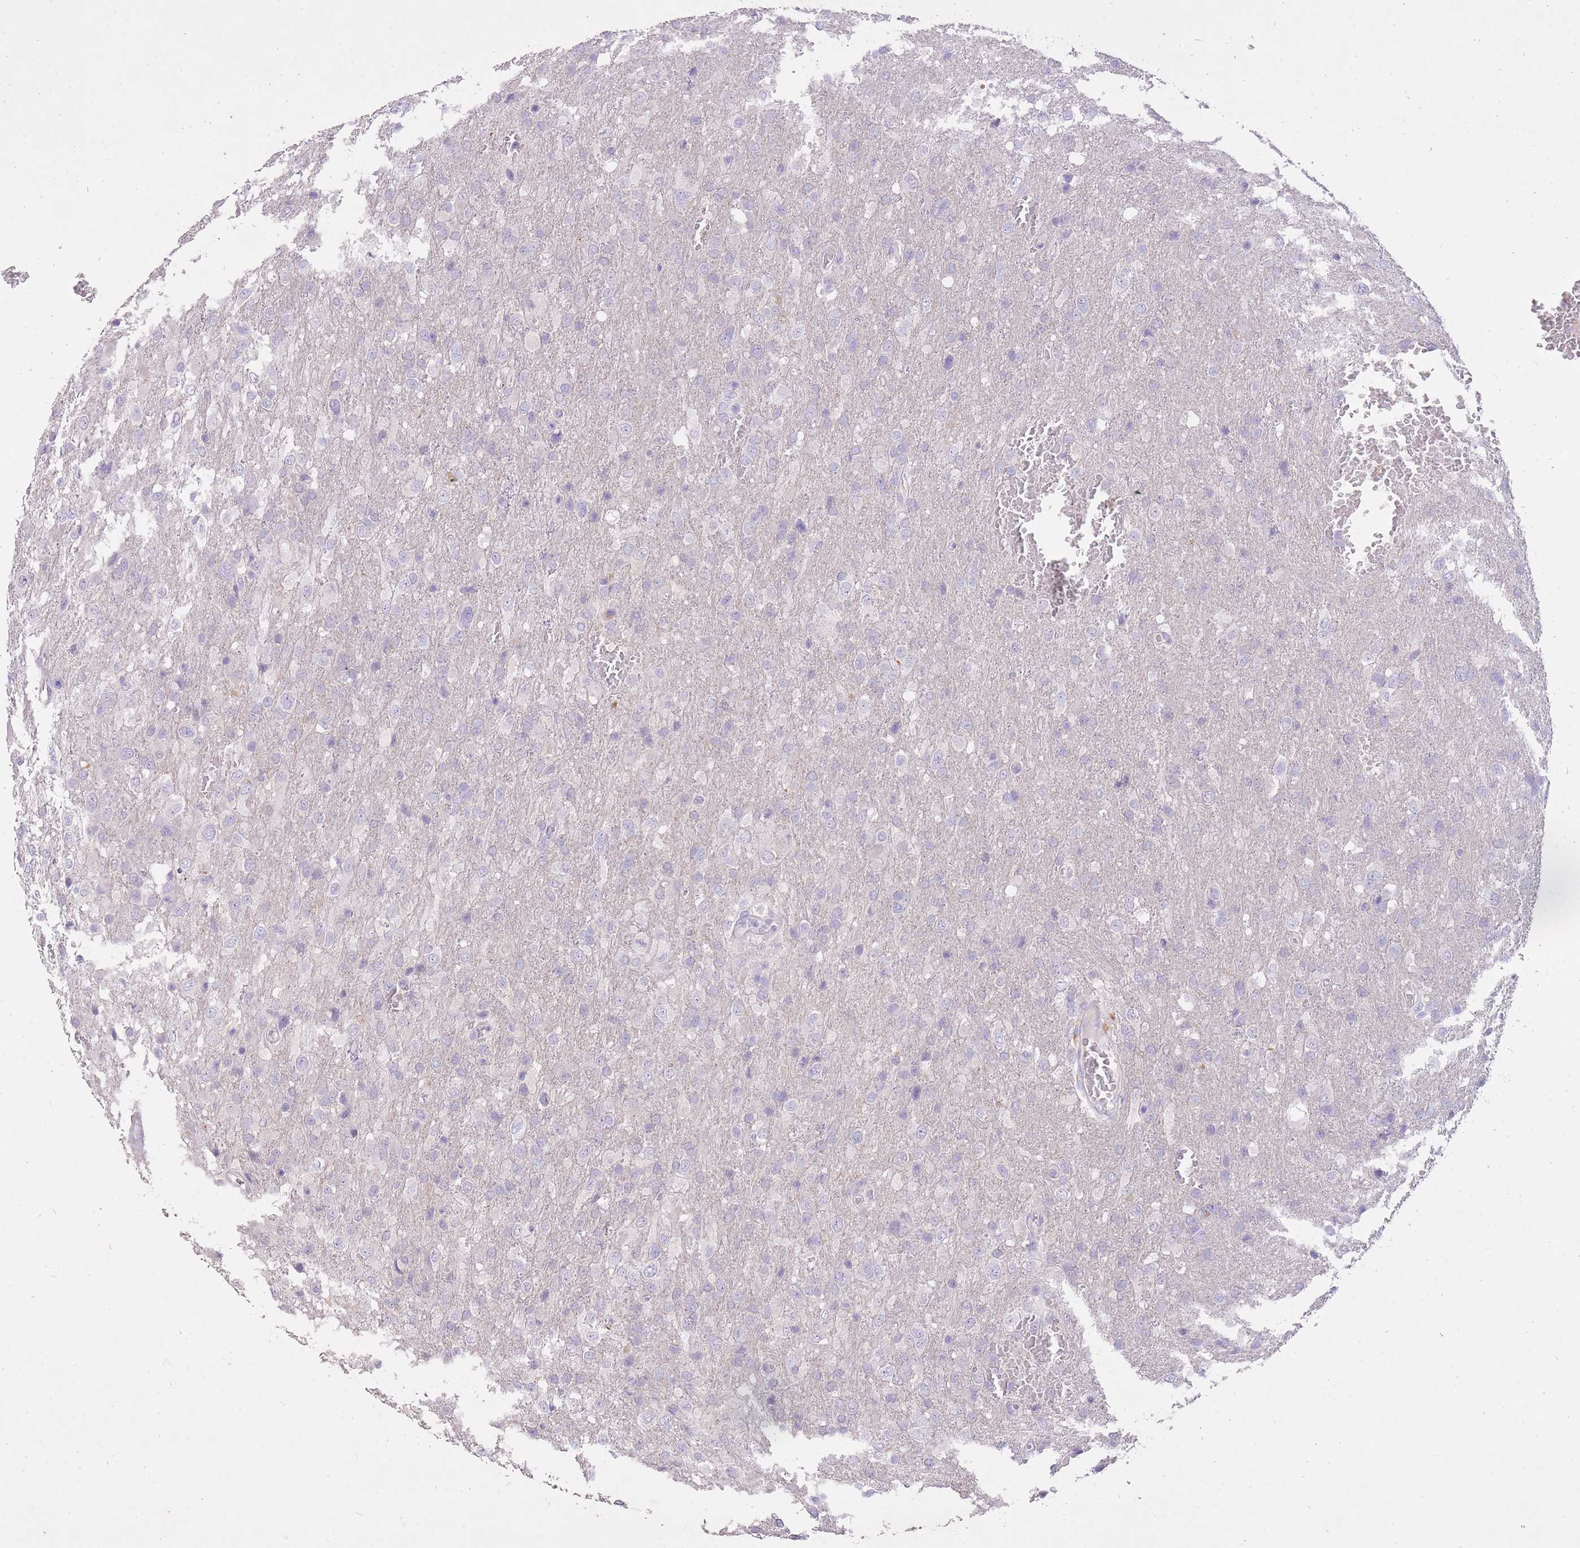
{"staining": {"intensity": "negative", "quantity": "none", "location": "none"}, "tissue": "glioma", "cell_type": "Tumor cells", "image_type": "cancer", "snomed": [{"axis": "morphology", "description": "Glioma, malignant, High grade"}, {"axis": "topography", "description": "Brain"}], "caption": "Glioma stained for a protein using IHC demonstrates no positivity tumor cells.", "gene": "FRG2C", "patient": {"sex": "female", "age": 74}}